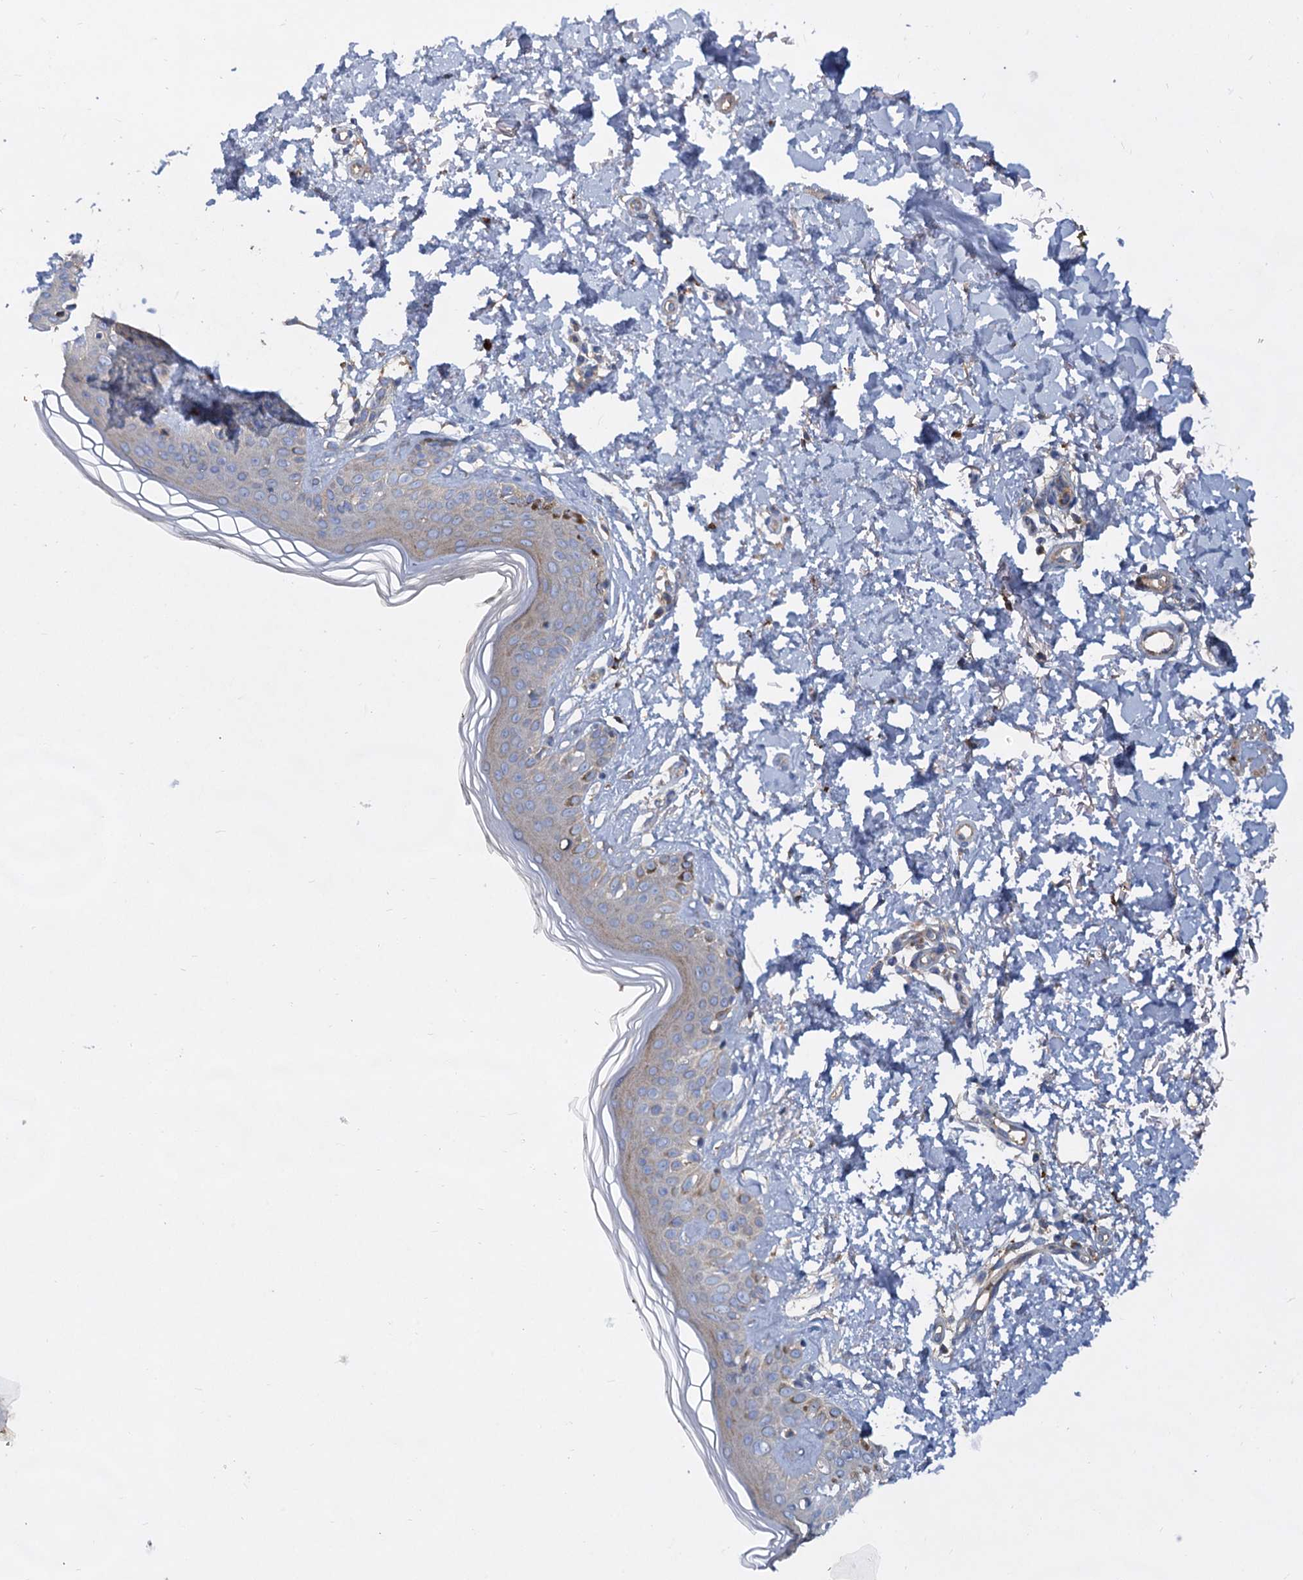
{"staining": {"intensity": "negative", "quantity": "none", "location": "none"}, "tissue": "skin", "cell_type": "Fibroblasts", "image_type": "normal", "snomed": [{"axis": "morphology", "description": "Normal tissue, NOS"}, {"axis": "topography", "description": "Skin"}], "caption": "High power microscopy histopathology image of an immunohistochemistry (IHC) photomicrograph of unremarkable skin, revealing no significant expression in fibroblasts. (Stains: DAB immunohistochemistry (IHC) with hematoxylin counter stain, Microscopy: brightfield microscopy at high magnification).", "gene": "ALKBH7", "patient": {"sex": "female", "age": 64}}